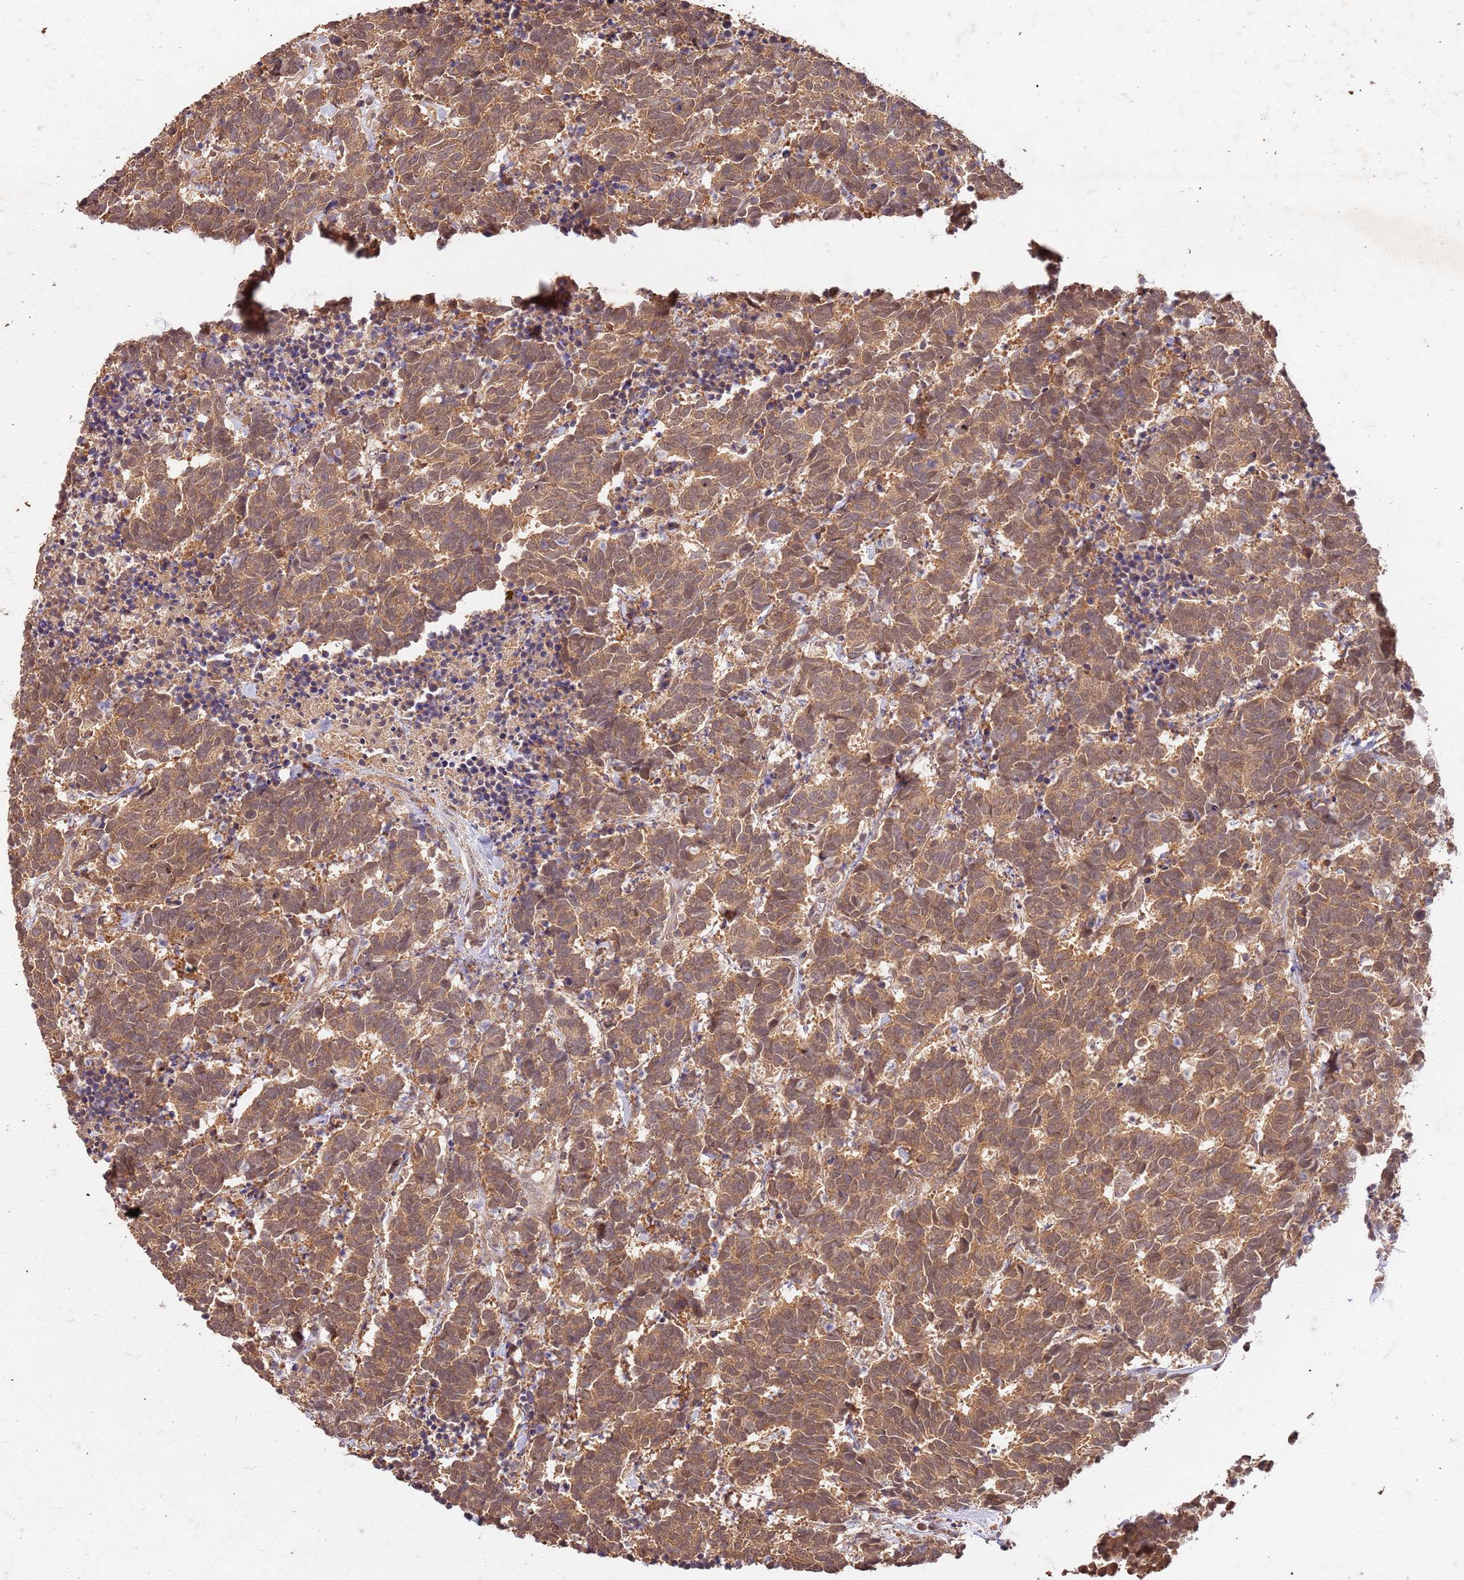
{"staining": {"intensity": "moderate", "quantity": ">75%", "location": "cytoplasmic/membranous,nuclear"}, "tissue": "carcinoid", "cell_type": "Tumor cells", "image_type": "cancer", "snomed": [{"axis": "morphology", "description": "Carcinoma, NOS"}, {"axis": "morphology", "description": "Carcinoid, malignant, NOS"}, {"axis": "topography", "description": "Prostate"}], "caption": "Human carcinoid stained with a protein marker exhibits moderate staining in tumor cells.", "gene": "UBE3A", "patient": {"sex": "male", "age": 57}}